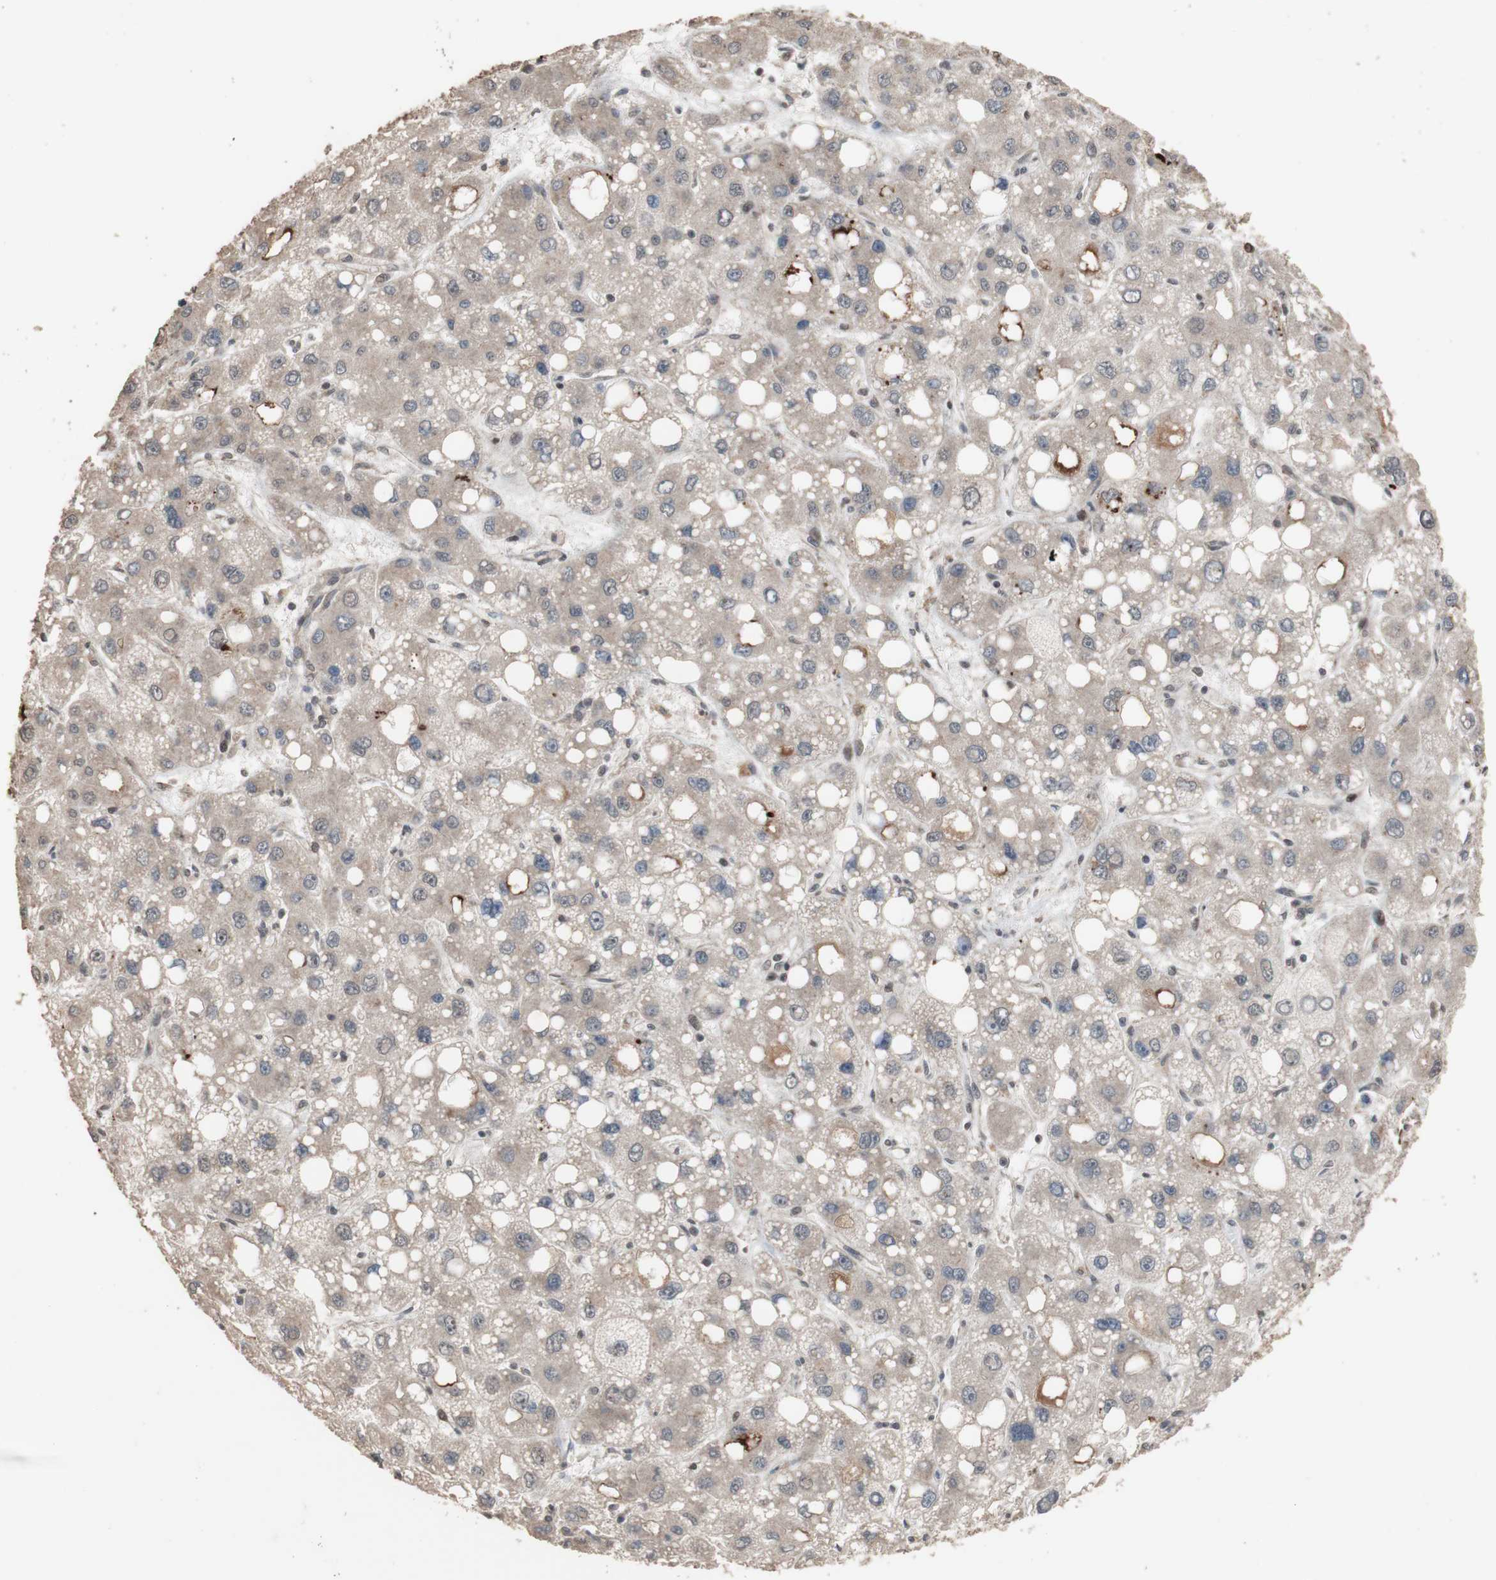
{"staining": {"intensity": "weak", "quantity": ">75%", "location": "cytoplasmic/membranous"}, "tissue": "liver cancer", "cell_type": "Tumor cells", "image_type": "cancer", "snomed": [{"axis": "morphology", "description": "Carcinoma, Hepatocellular, NOS"}, {"axis": "topography", "description": "Liver"}], "caption": "Protein analysis of liver hepatocellular carcinoma tissue exhibits weak cytoplasmic/membranous expression in about >75% of tumor cells. The staining is performed using DAB brown chromogen to label protein expression. The nuclei are counter-stained blue using hematoxylin.", "gene": "KANSL1", "patient": {"sex": "male", "age": 55}}